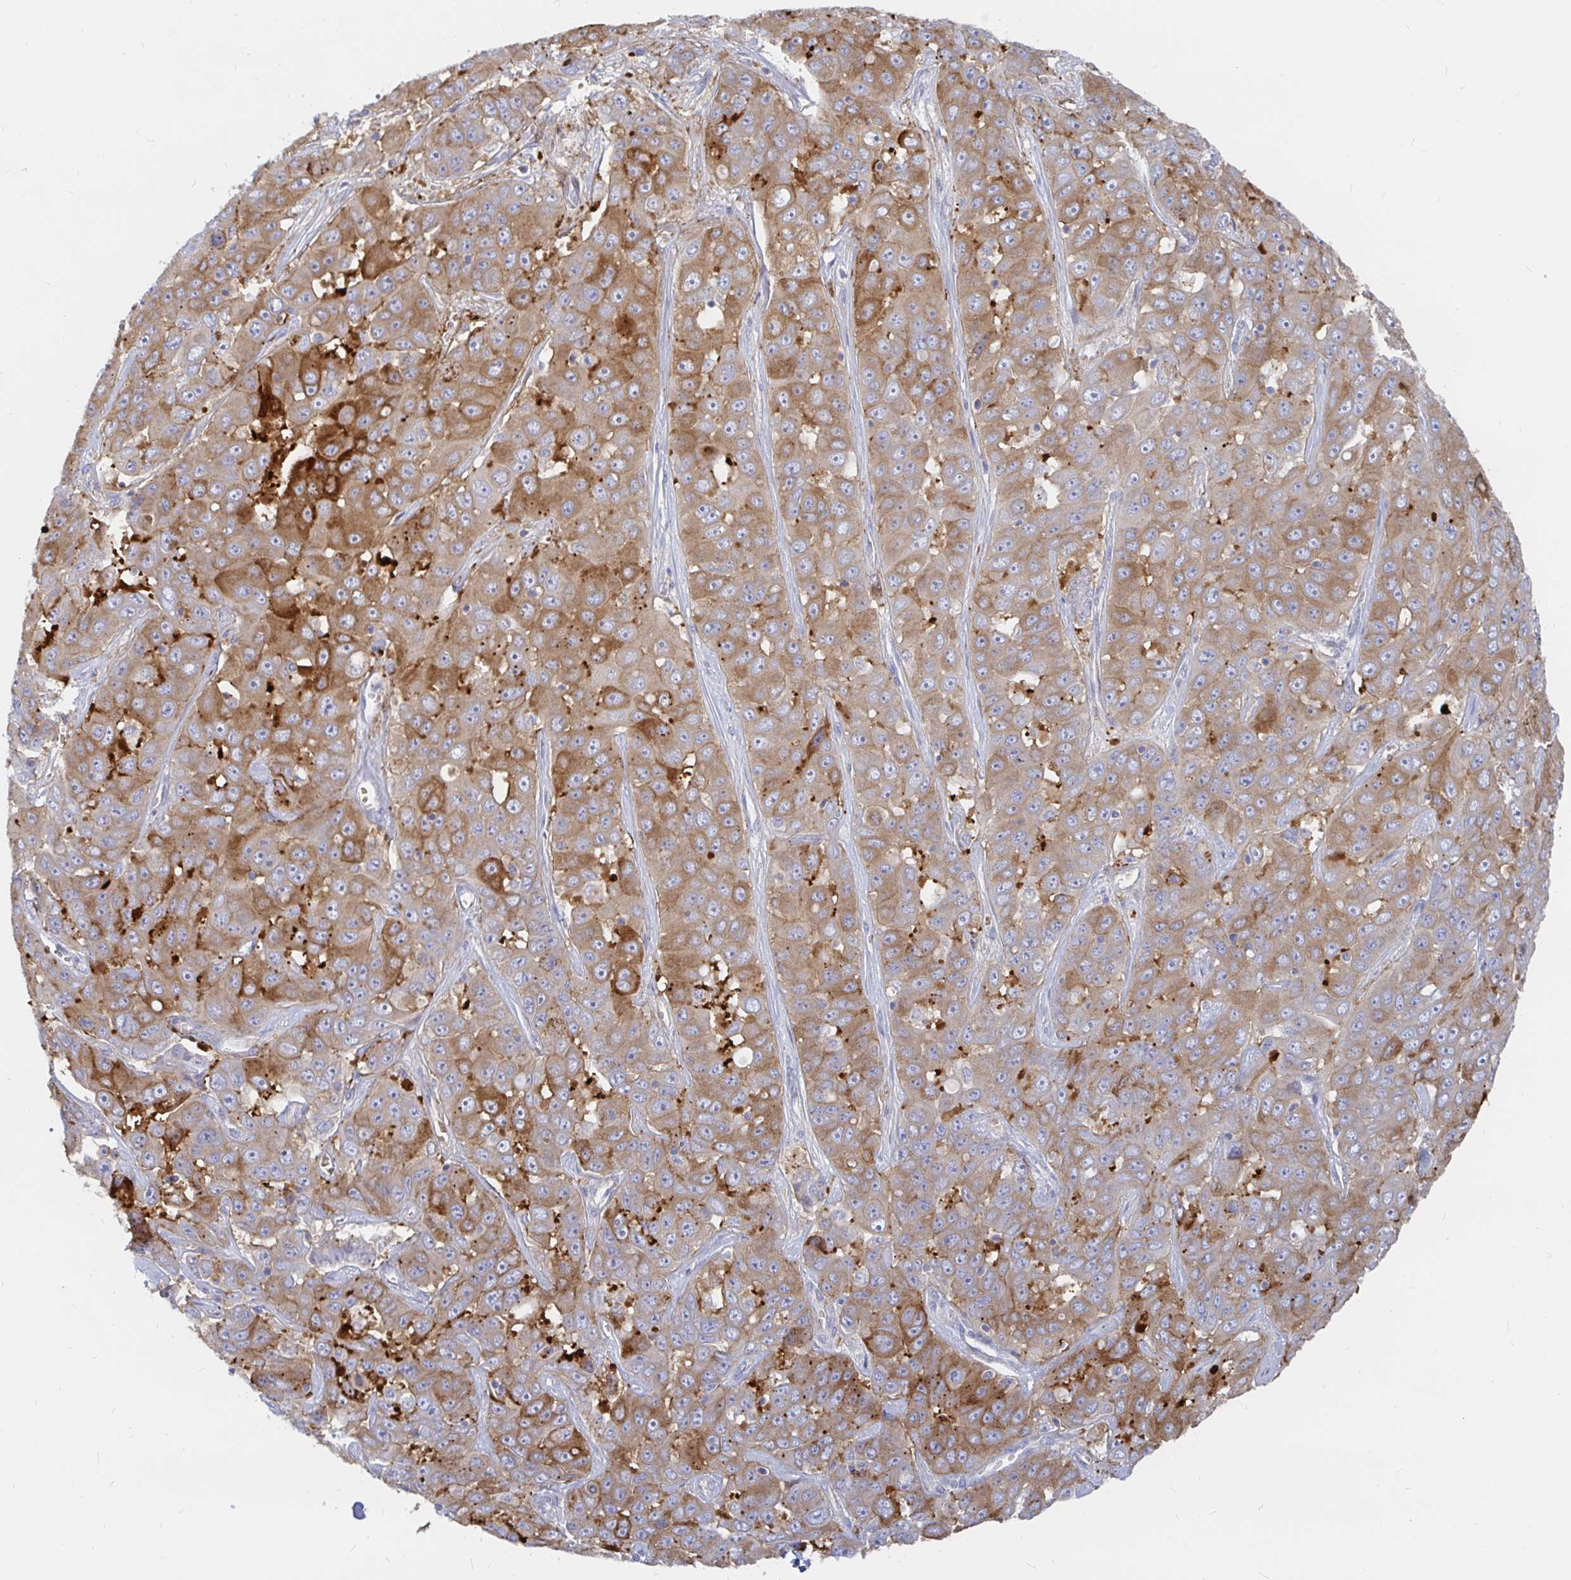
{"staining": {"intensity": "moderate", "quantity": ">75%", "location": "cytoplasmic/membranous"}, "tissue": "liver cancer", "cell_type": "Tumor cells", "image_type": "cancer", "snomed": [{"axis": "morphology", "description": "Cholangiocarcinoma"}, {"axis": "topography", "description": "Liver"}], "caption": "Human liver cholangiocarcinoma stained with a protein marker shows moderate staining in tumor cells.", "gene": "KCTD19", "patient": {"sex": "female", "age": 52}}